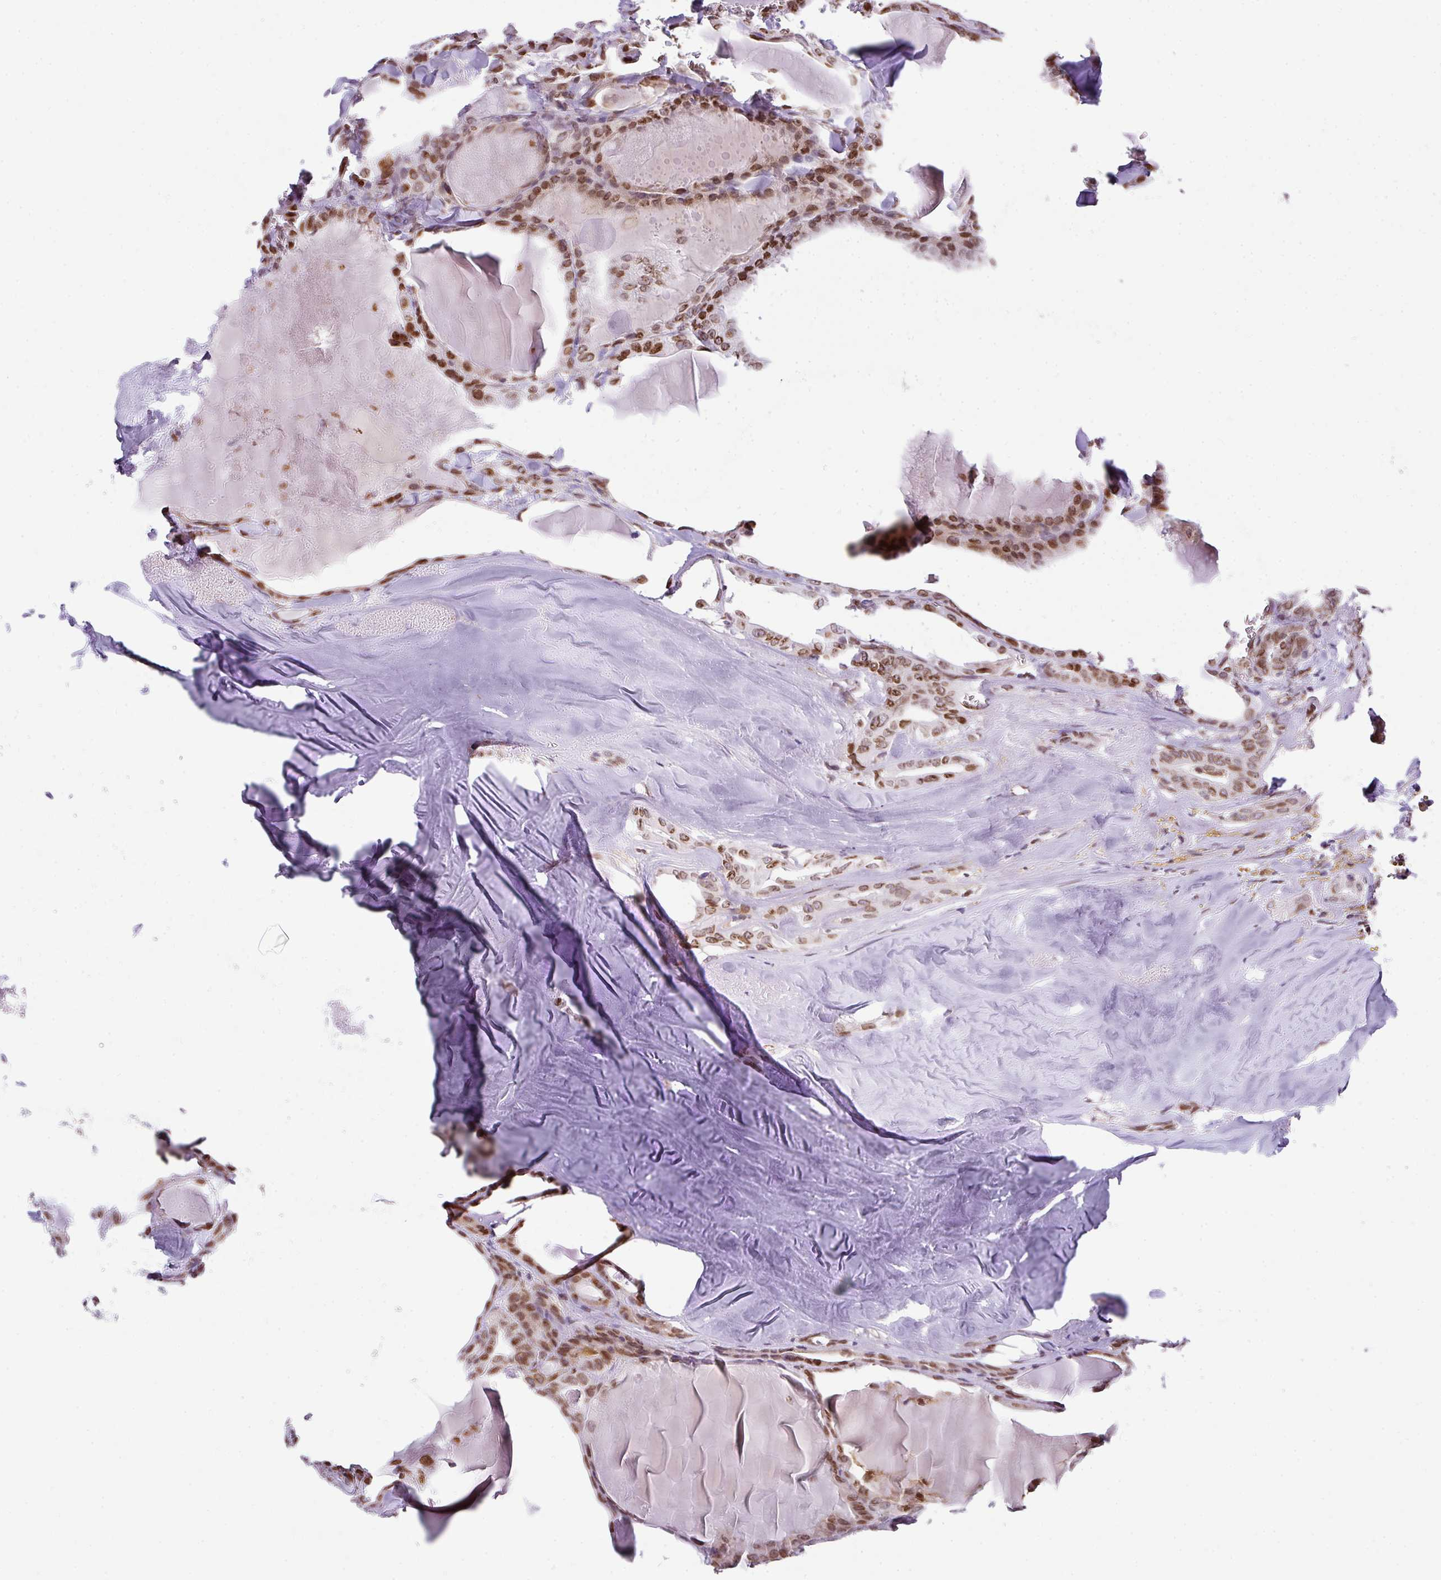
{"staining": {"intensity": "moderate", "quantity": ">75%", "location": "nuclear"}, "tissue": "thyroid cancer", "cell_type": "Tumor cells", "image_type": "cancer", "snomed": [{"axis": "morphology", "description": "Papillary adenocarcinoma, NOS"}, {"axis": "topography", "description": "Thyroid gland"}], "caption": "Thyroid papillary adenocarcinoma stained with a protein marker demonstrates moderate staining in tumor cells.", "gene": "PLK1", "patient": {"sex": "male", "age": 52}}